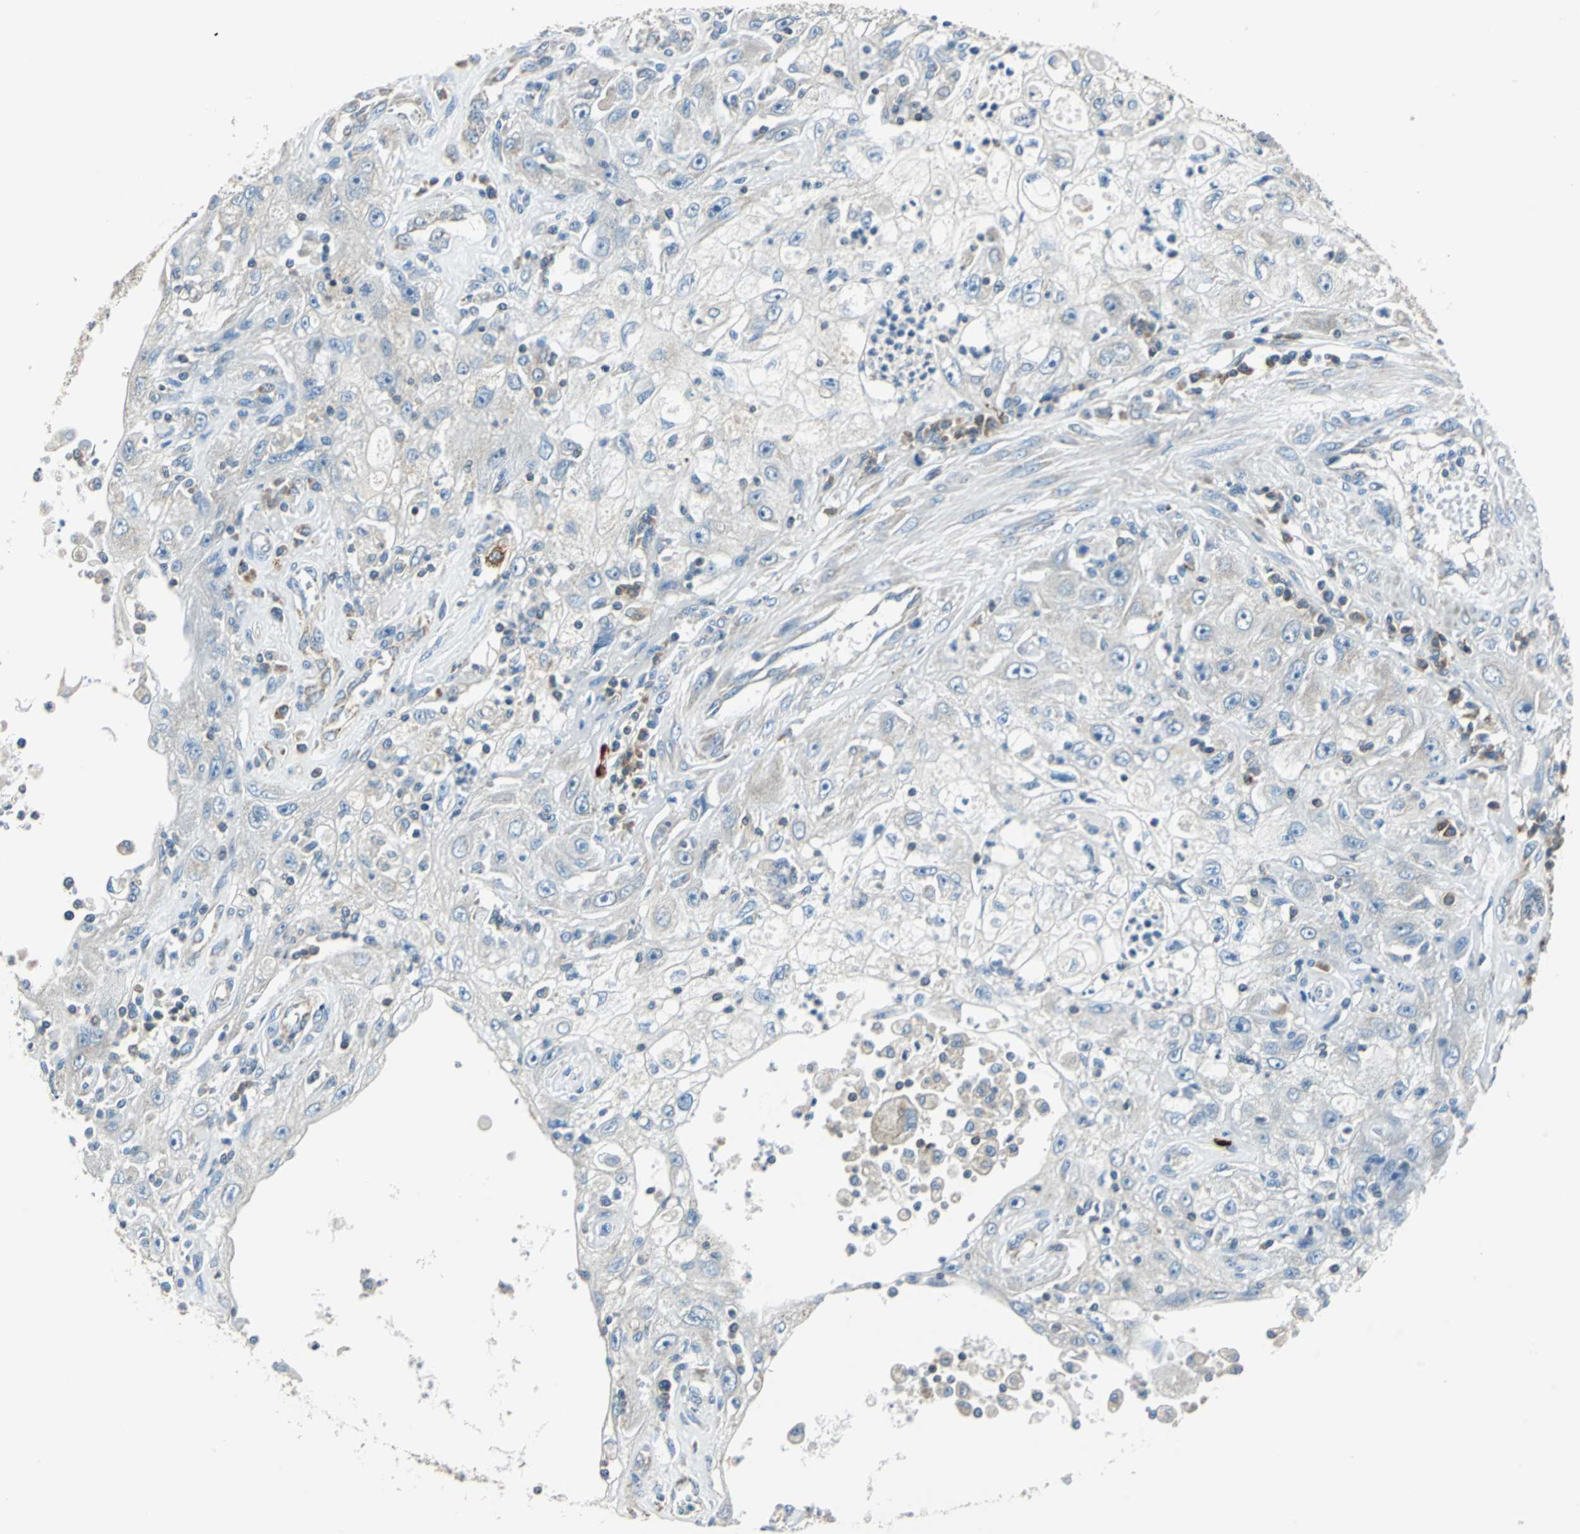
{"staining": {"intensity": "negative", "quantity": "none", "location": "none"}, "tissue": "skin cancer", "cell_type": "Tumor cells", "image_type": "cancer", "snomed": [{"axis": "morphology", "description": "Squamous cell carcinoma, NOS"}, {"axis": "topography", "description": "Skin"}], "caption": "This histopathology image is of skin cancer (squamous cell carcinoma) stained with IHC to label a protein in brown with the nuclei are counter-stained blue. There is no staining in tumor cells.", "gene": "CPA3", "patient": {"sex": "male", "age": 75}}